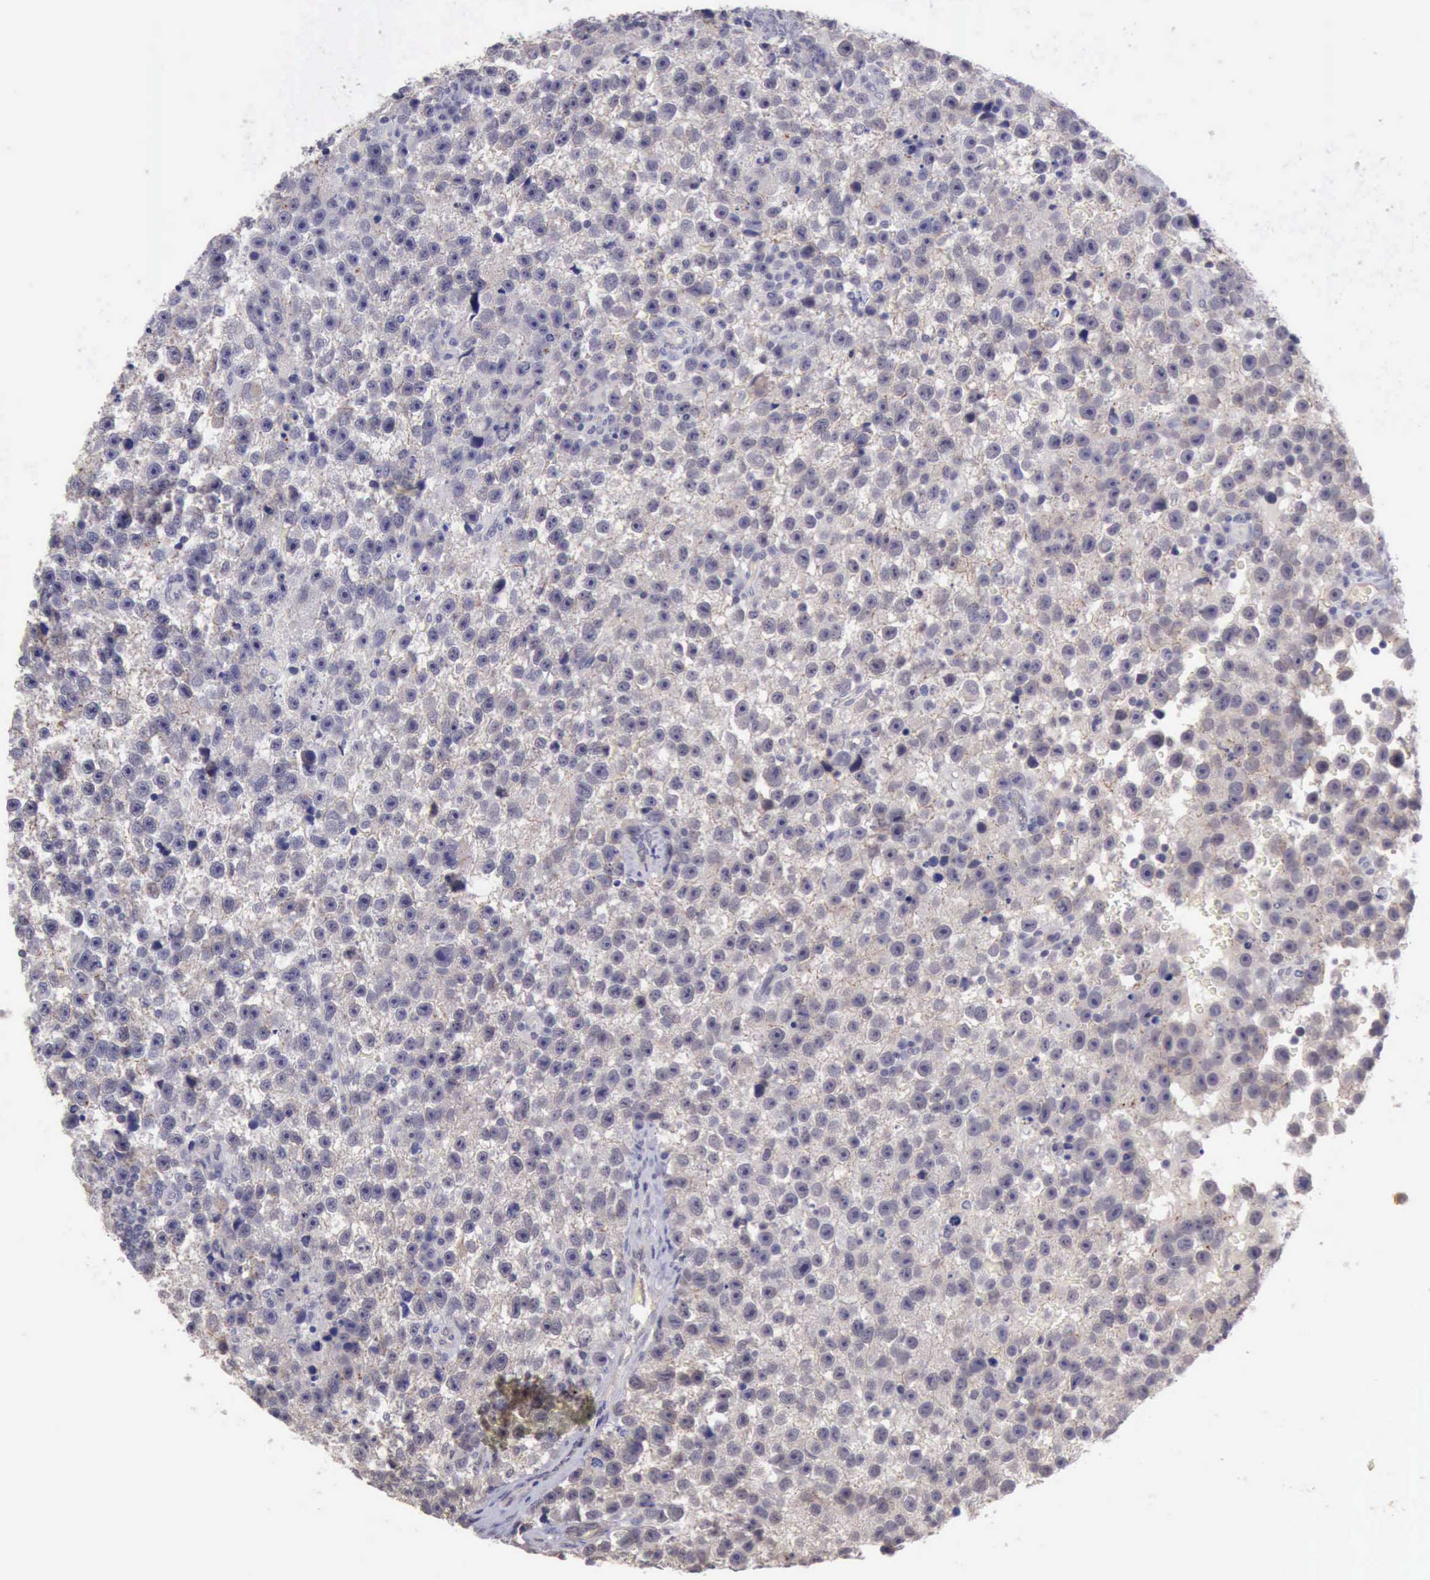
{"staining": {"intensity": "negative", "quantity": "none", "location": "none"}, "tissue": "testis cancer", "cell_type": "Tumor cells", "image_type": "cancer", "snomed": [{"axis": "morphology", "description": "Seminoma, NOS"}, {"axis": "topography", "description": "Testis"}], "caption": "IHC of human testis cancer (seminoma) demonstrates no positivity in tumor cells.", "gene": "KCND1", "patient": {"sex": "male", "age": 33}}